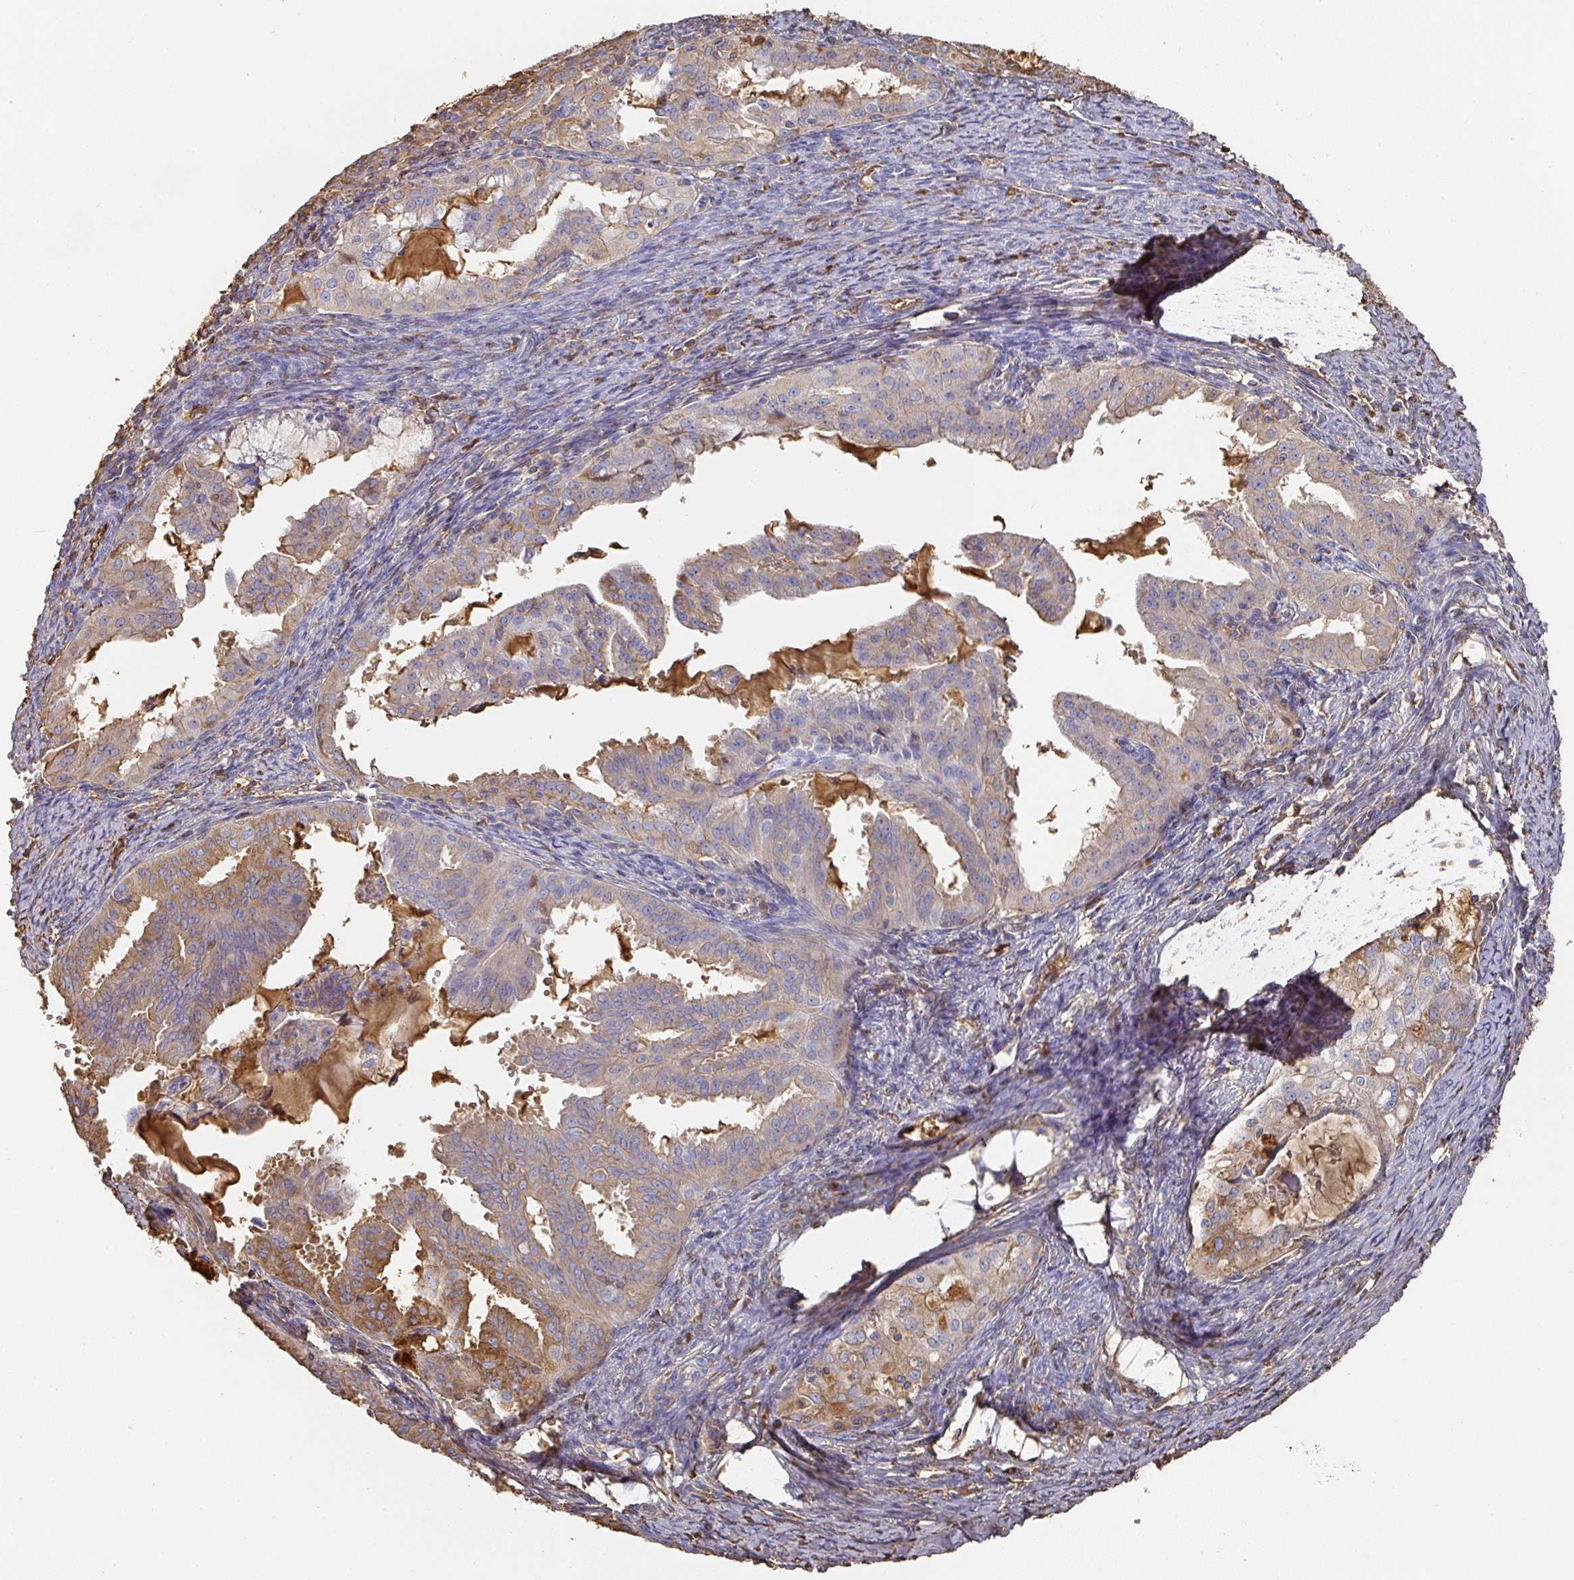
{"staining": {"intensity": "moderate", "quantity": "25%-75%", "location": "cytoplasmic/membranous"}, "tissue": "endometrial cancer", "cell_type": "Tumor cells", "image_type": "cancer", "snomed": [{"axis": "morphology", "description": "Adenocarcinoma, NOS"}, {"axis": "topography", "description": "Endometrium"}], "caption": "This is an image of IHC staining of endometrial cancer, which shows moderate expression in the cytoplasmic/membranous of tumor cells.", "gene": "ALB", "patient": {"sex": "female", "age": 70}}